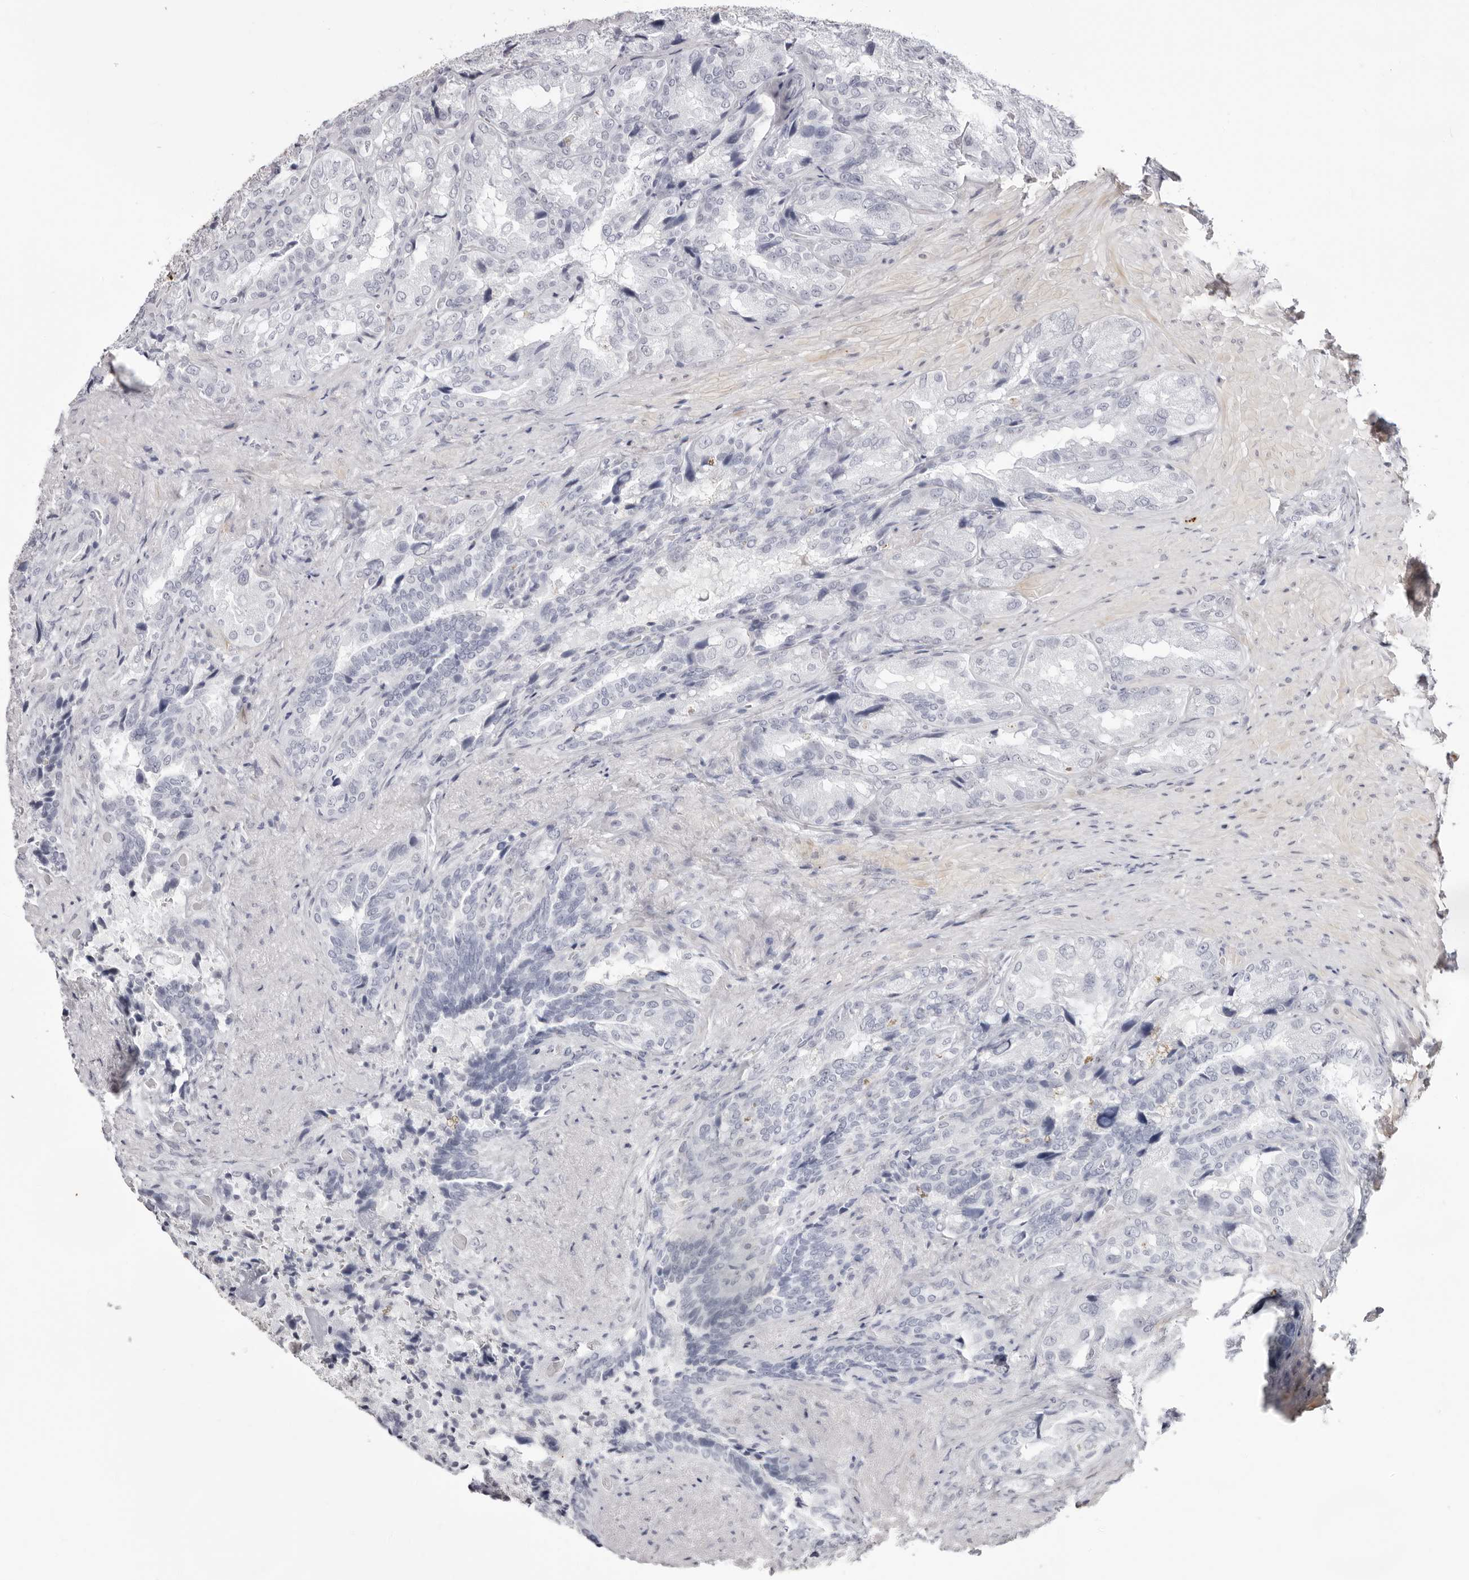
{"staining": {"intensity": "negative", "quantity": "none", "location": "none"}, "tissue": "seminal vesicle", "cell_type": "Glandular cells", "image_type": "normal", "snomed": [{"axis": "morphology", "description": "Normal tissue, NOS"}, {"axis": "topography", "description": "Seminal veicle"}, {"axis": "topography", "description": "Peripheral nerve tissue"}], "caption": "Protein analysis of benign seminal vesicle demonstrates no significant staining in glandular cells. Brightfield microscopy of immunohistochemistry stained with DAB (brown) and hematoxylin (blue), captured at high magnification.", "gene": "INSL3", "patient": {"sex": "male", "age": 63}}